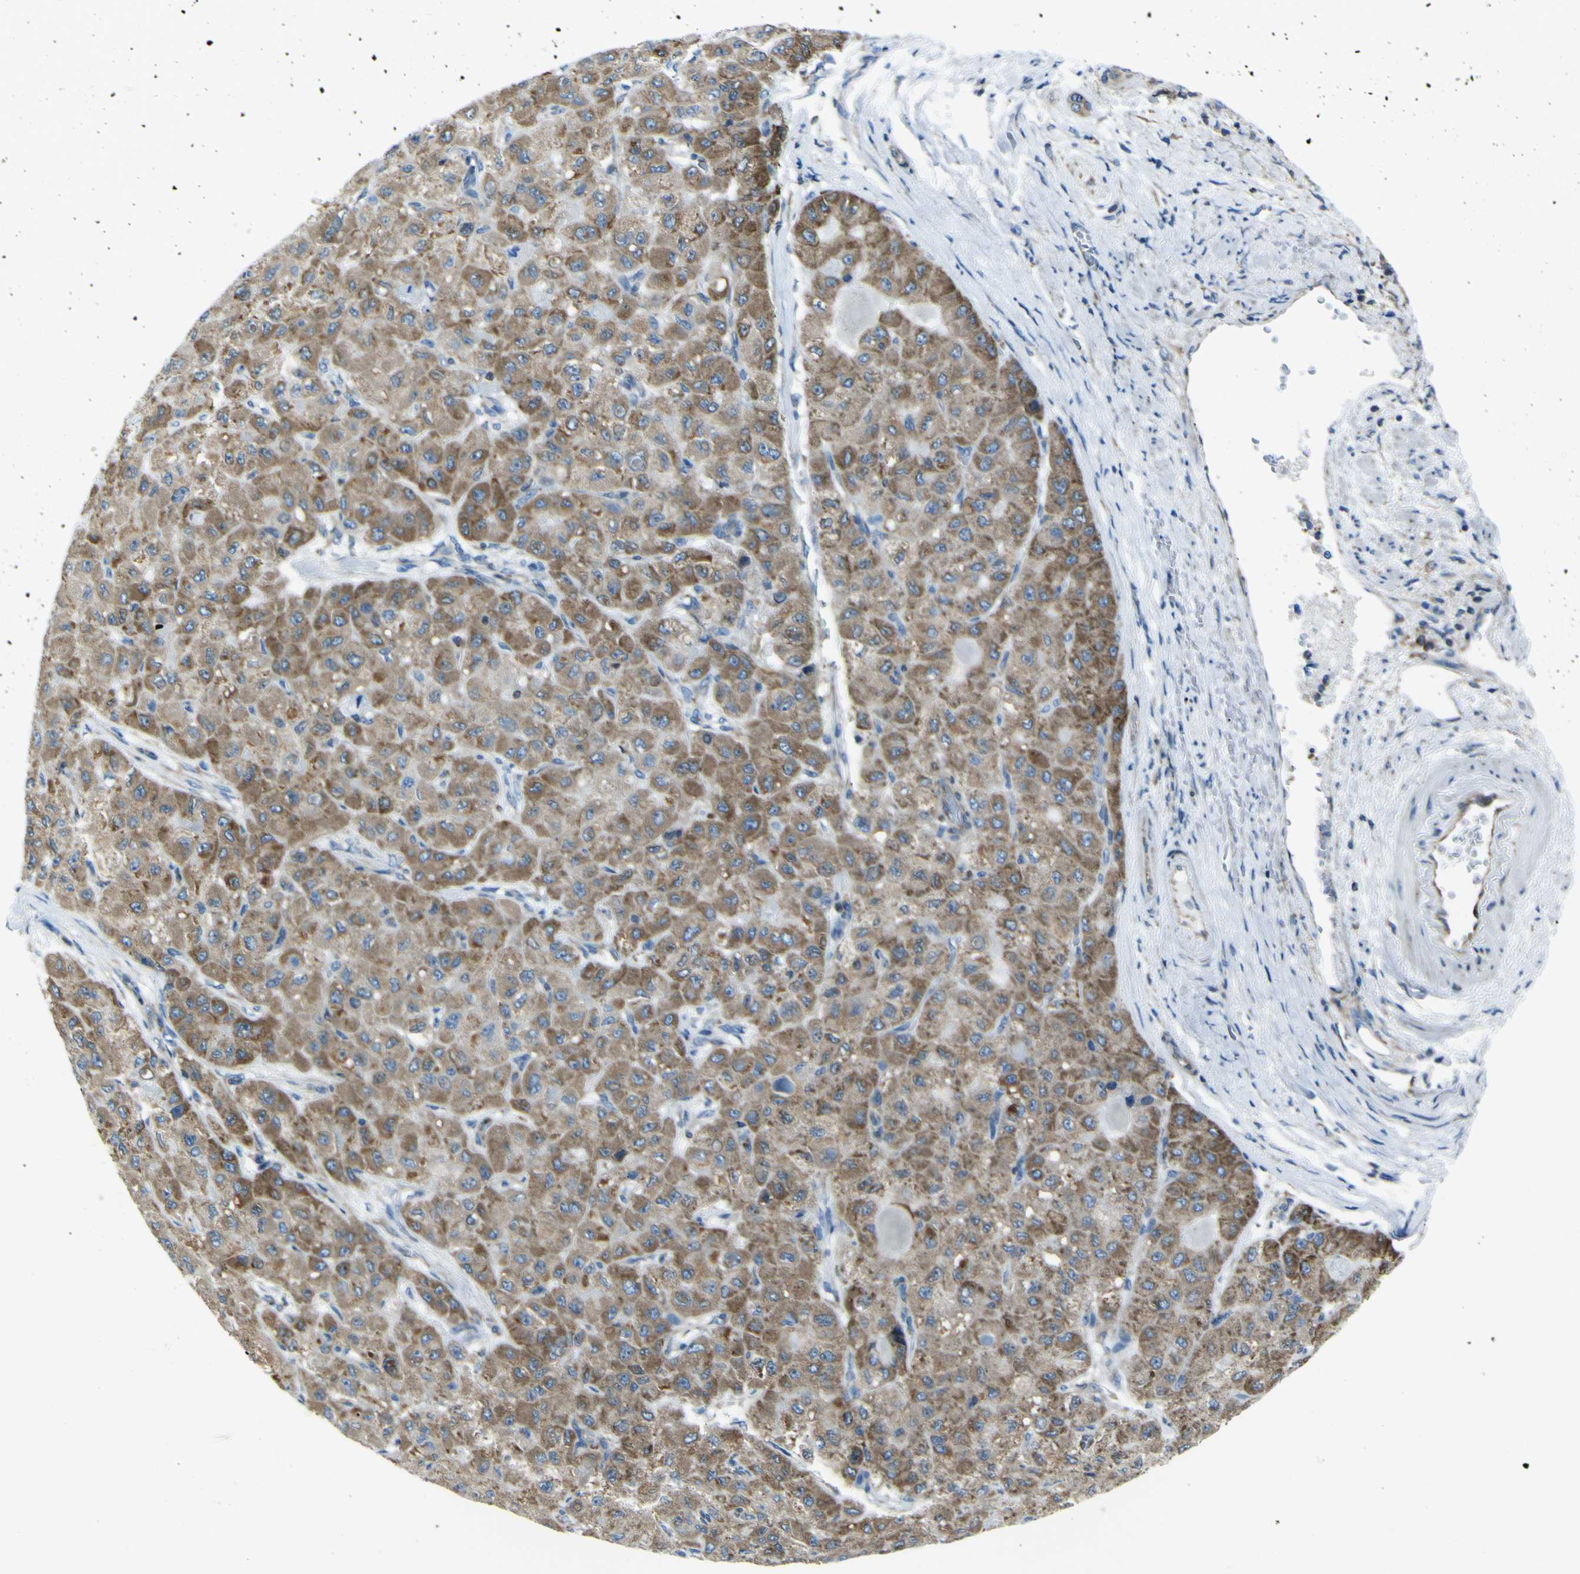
{"staining": {"intensity": "moderate", "quantity": ">75%", "location": "cytoplasmic/membranous"}, "tissue": "liver cancer", "cell_type": "Tumor cells", "image_type": "cancer", "snomed": [{"axis": "morphology", "description": "Carcinoma, Hepatocellular, NOS"}, {"axis": "topography", "description": "Liver"}], "caption": "This is an image of immunohistochemistry staining of liver cancer, which shows moderate staining in the cytoplasmic/membranous of tumor cells.", "gene": "STIM1", "patient": {"sex": "male", "age": 80}}